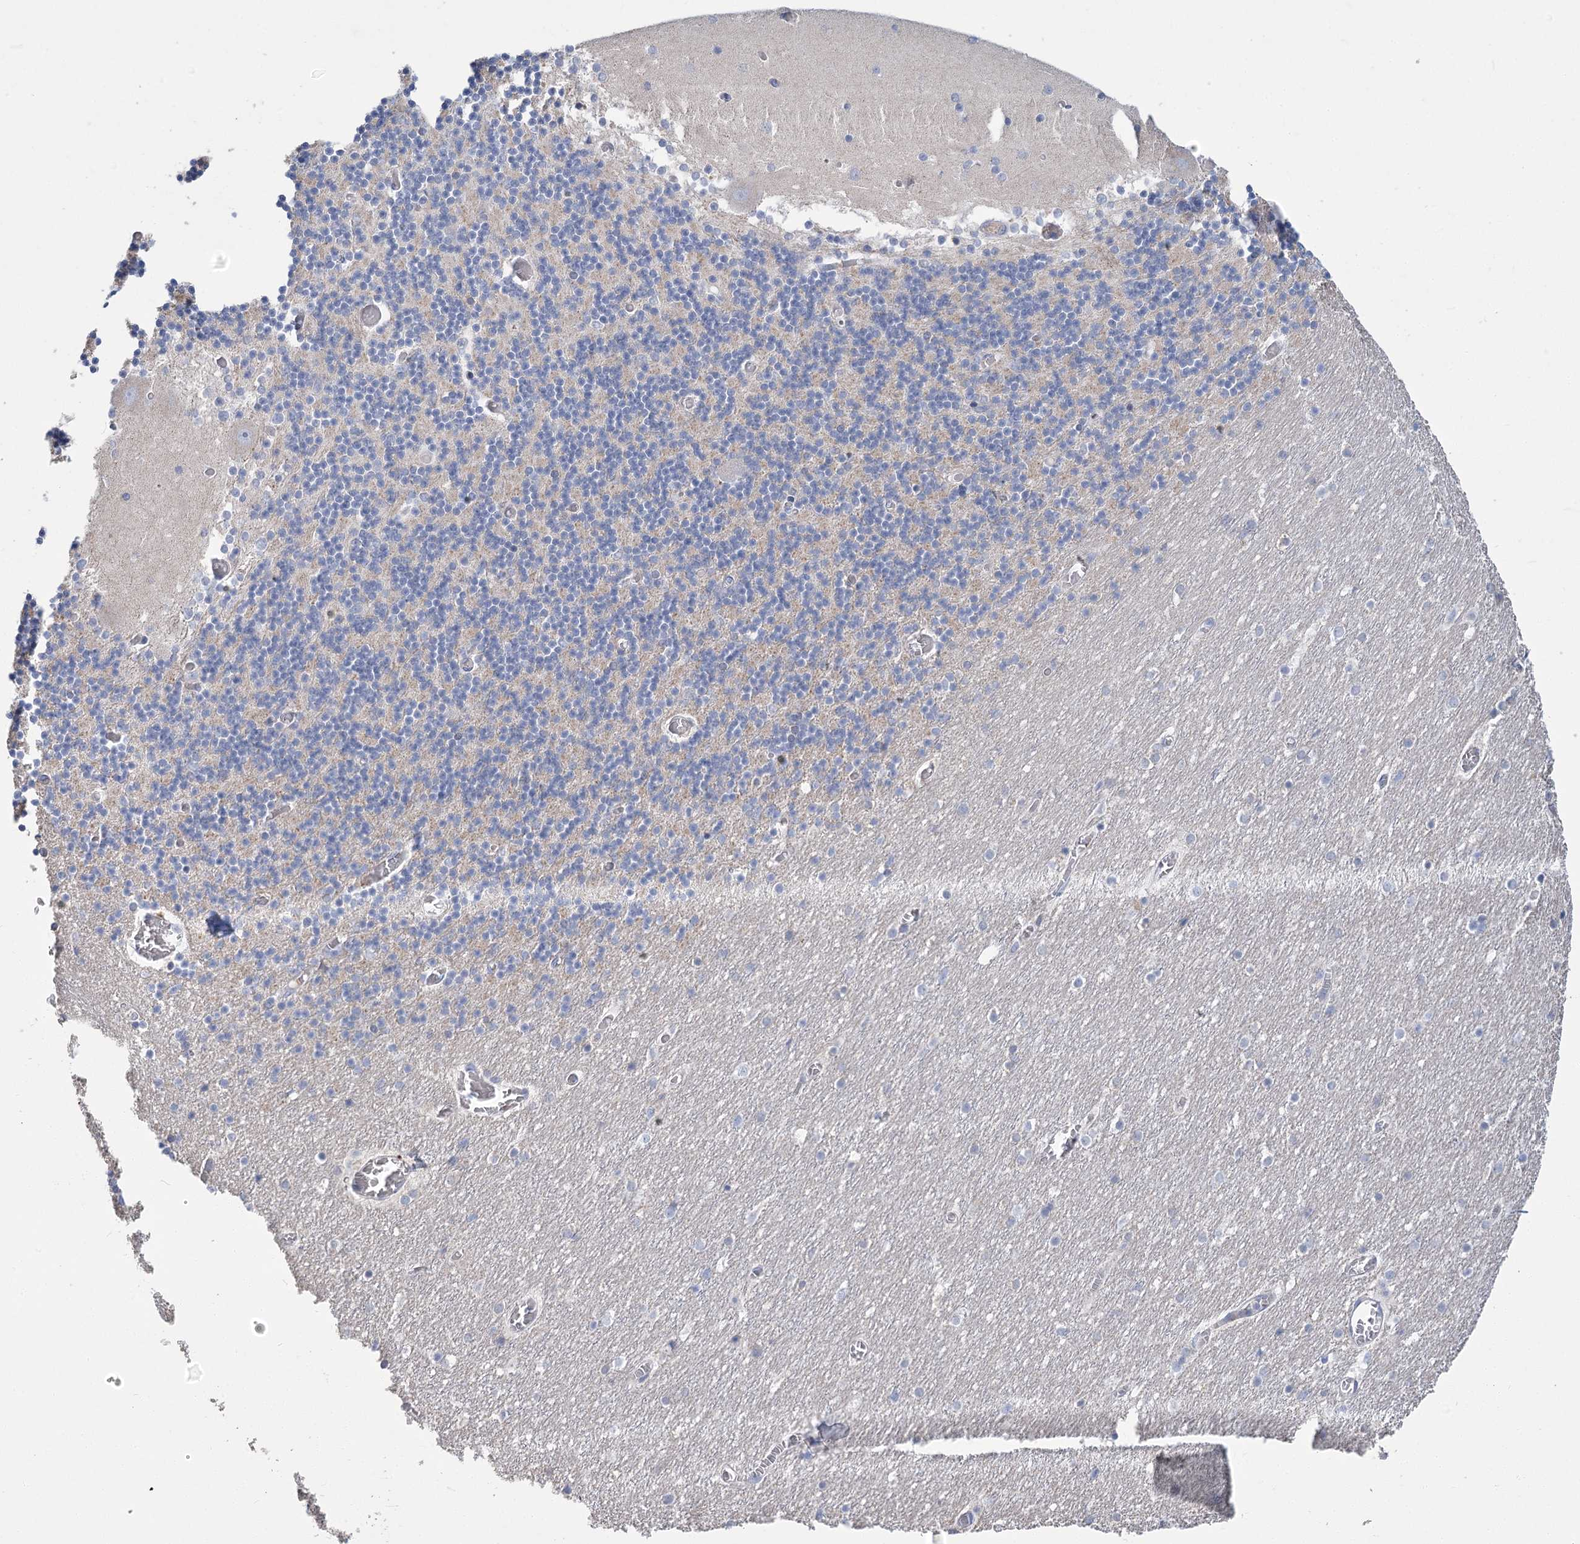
{"staining": {"intensity": "negative", "quantity": "none", "location": "none"}, "tissue": "cerebellum", "cell_type": "Cells in granular layer", "image_type": "normal", "snomed": [{"axis": "morphology", "description": "Normal tissue, NOS"}, {"axis": "topography", "description": "Cerebellum"}], "caption": "Cells in granular layer show no significant expression in normal cerebellum. (DAB IHC visualized using brightfield microscopy, high magnification).", "gene": "SLC9A3", "patient": {"sex": "female", "age": 28}}